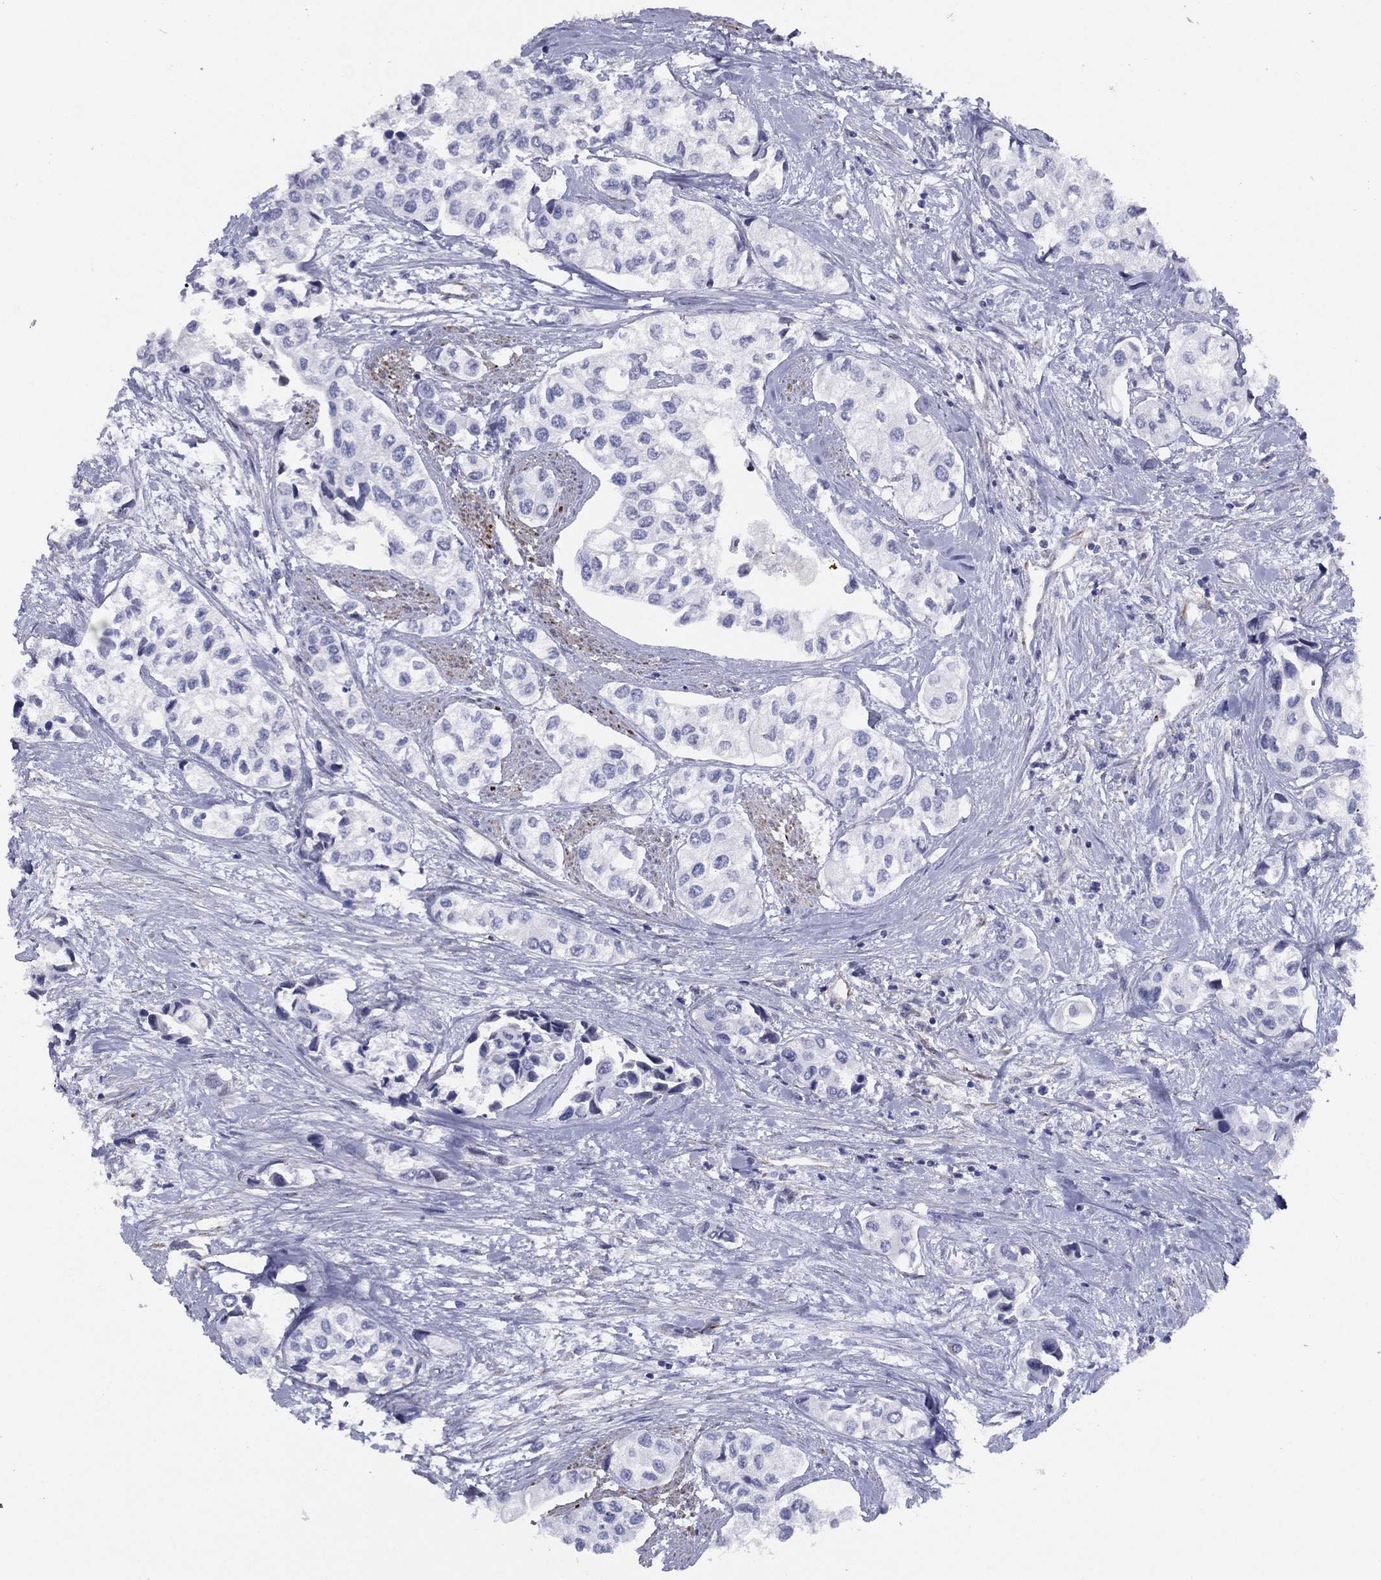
{"staining": {"intensity": "negative", "quantity": "none", "location": "none"}, "tissue": "urothelial cancer", "cell_type": "Tumor cells", "image_type": "cancer", "snomed": [{"axis": "morphology", "description": "Urothelial carcinoma, High grade"}, {"axis": "topography", "description": "Urinary bladder"}], "caption": "The image shows no staining of tumor cells in urothelial cancer.", "gene": "MAS1", "patient": {"sex": "male", "age": 73}}